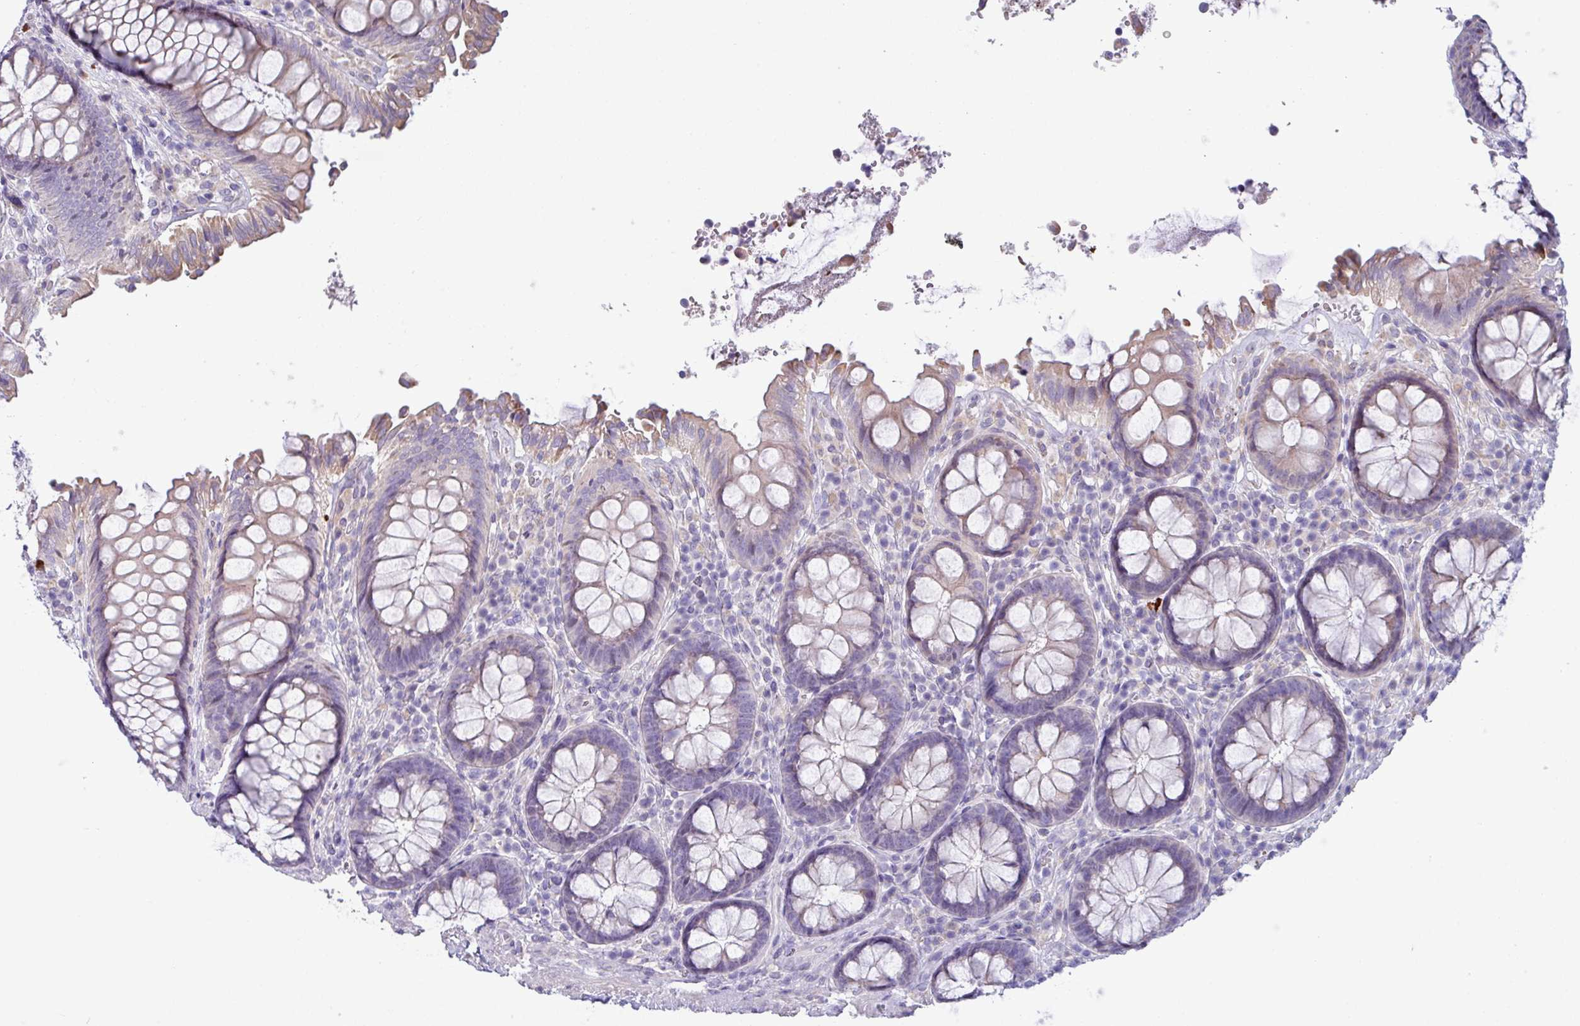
{"staining": {"intensity": "weak", "quantity": ">75%", "location": "cytoplasmic/membranous"}, "tissue": "colon", "cell_type": "Endothelial cells", "image_type": "normal", "snomed": [{"axis": "morphology", "description": "Normal tissue, NOS"}, {"axis": "topography", "description": "Colon"}], "caption": "The image shows immunohistochemical staining of normal colon. There is weak cytoplasmic/membranous staining is present in about >75% of endothelial cells.", "gene": "IRGC", "patient": {"sex": "male", "age": 84}}